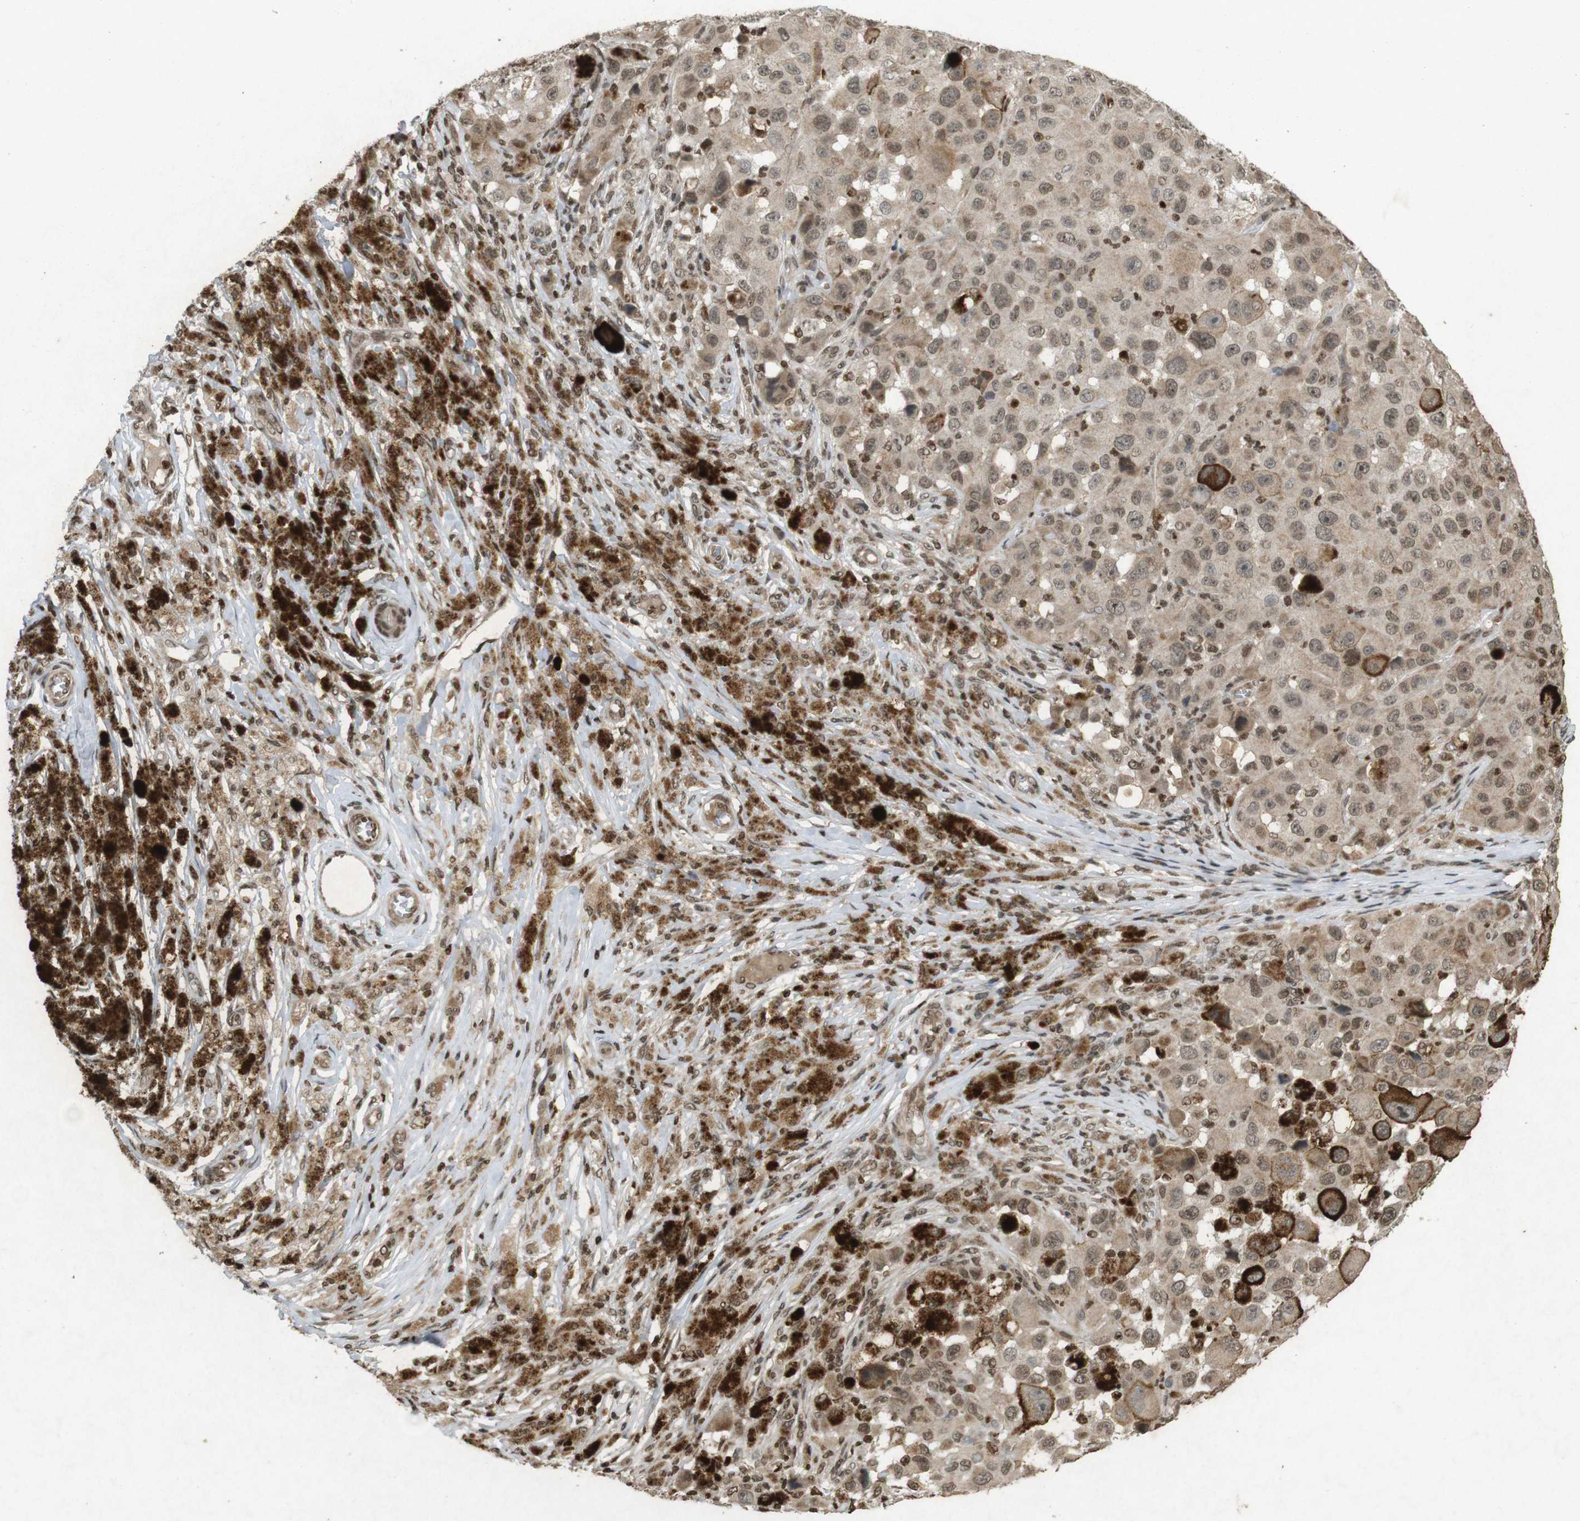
{"staining": {"intensity": "weak", "quantity": ">75%", "location": "cytoplasmic/membranous,nuclear"}, "tissue": "melanoma", "cell_type": "Tumor cells", "image_type": "cancer", "snomed": [{"axis": "morphology", "description": "Malignant melanoma, NOS"}, {"axis": "topography", "description": "Skin"}], "caption": "Melanoma stained for a protein (brown) demonstrates weak cytoplasmic/membranous and nuclear positive staining in approximately >75% of tumor cells.", "gene": "ORC4", "patient": {"sex": "male", "age": 96}}